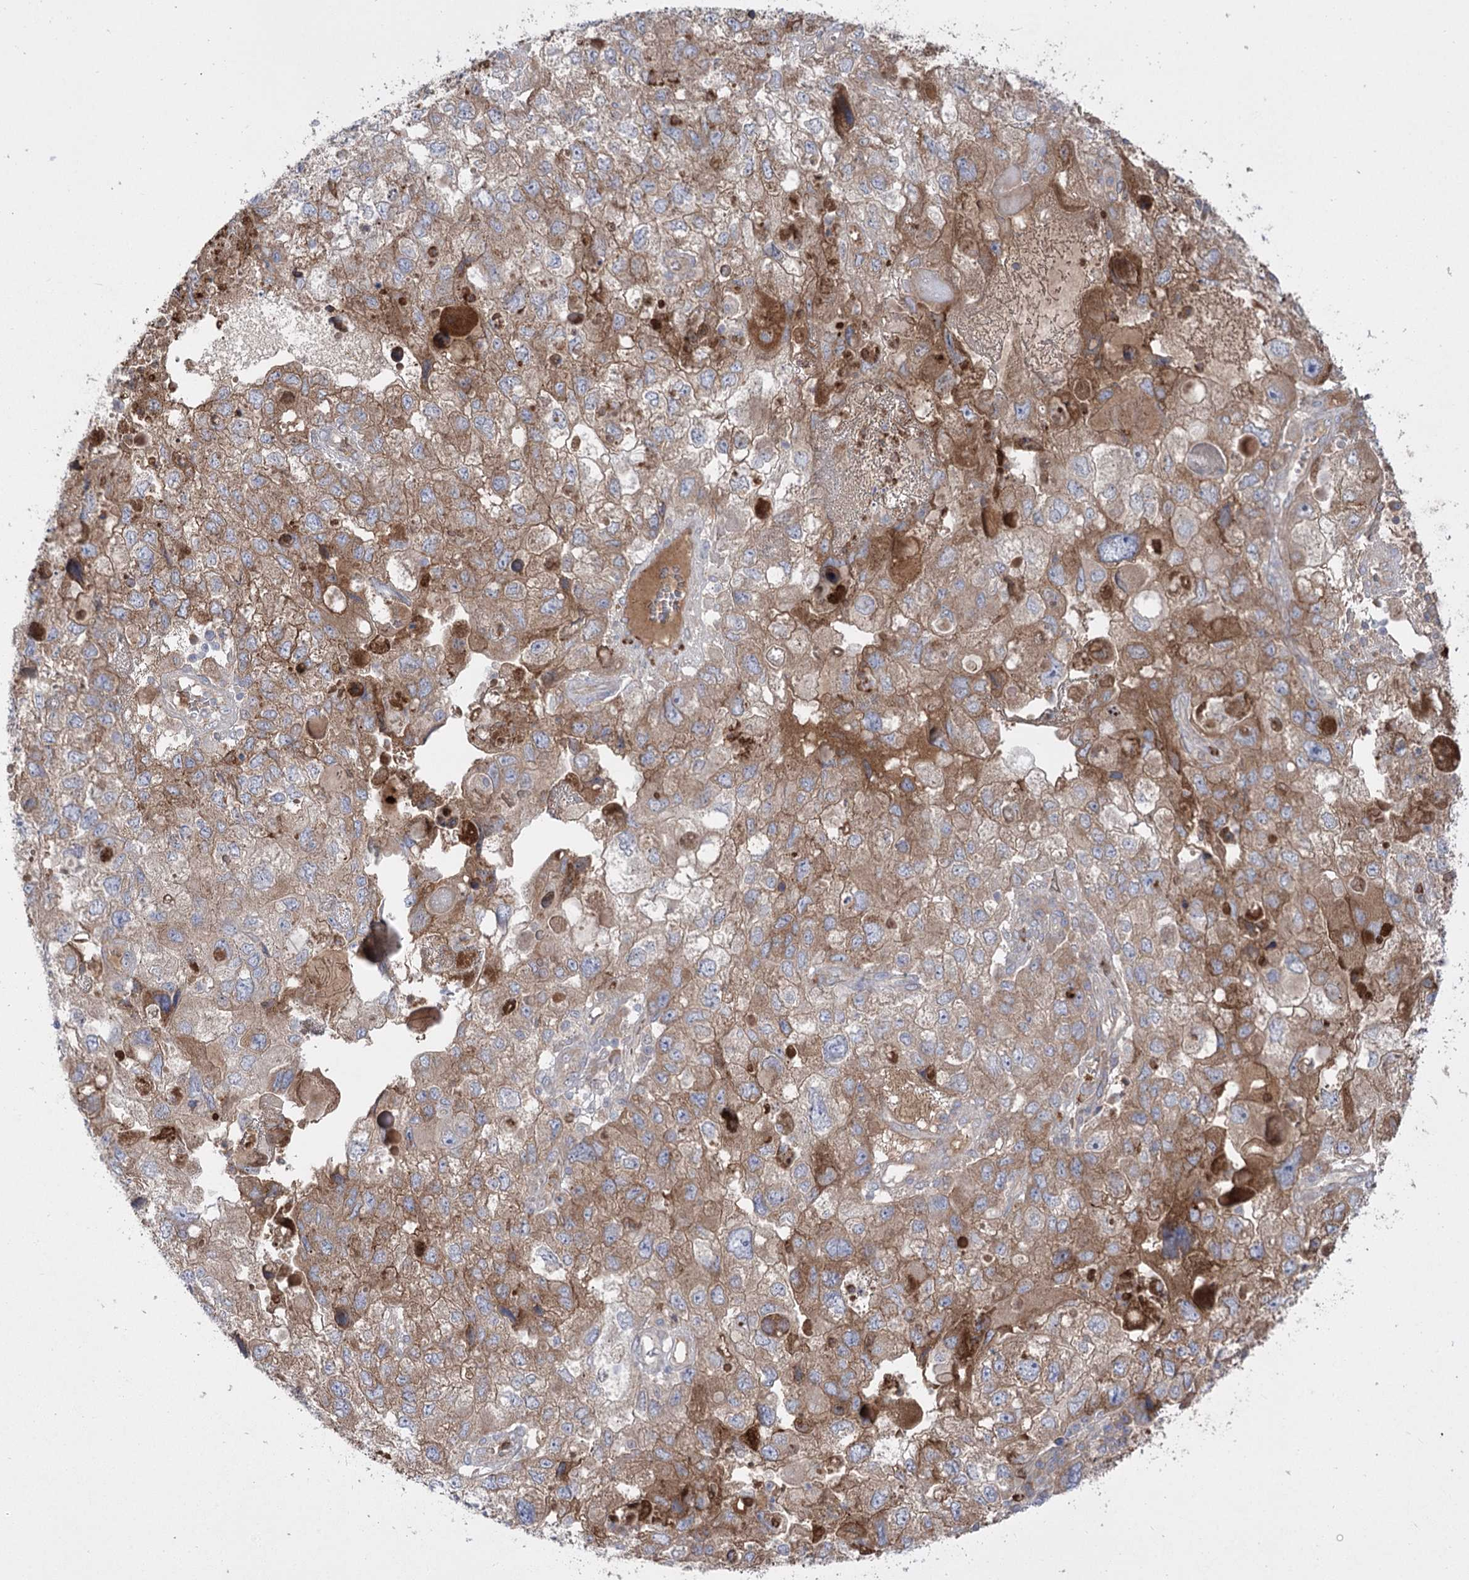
{"staining": {"intensity": "moderate", "quantity": ">75%", "location": "cytoplasmic/membranous"}, "tissue": "endometrial cancer", "cell_type": "Tumor cells", "image_type": "cancer", "snomed": [{"axis": "morphology", "description": "Adenocarcinoma, NOS"}, {"axis": "topography", "description": "Endometrium"}], "caption": "Brown immunohistochemical staining in human endometrial adenocarcinoma displays moderate cytoplasmic/membranous positivity in about >75% of tumor cells.", "gene": "PLEKHA5", "patient": {"sex": "female", "age": 49}}